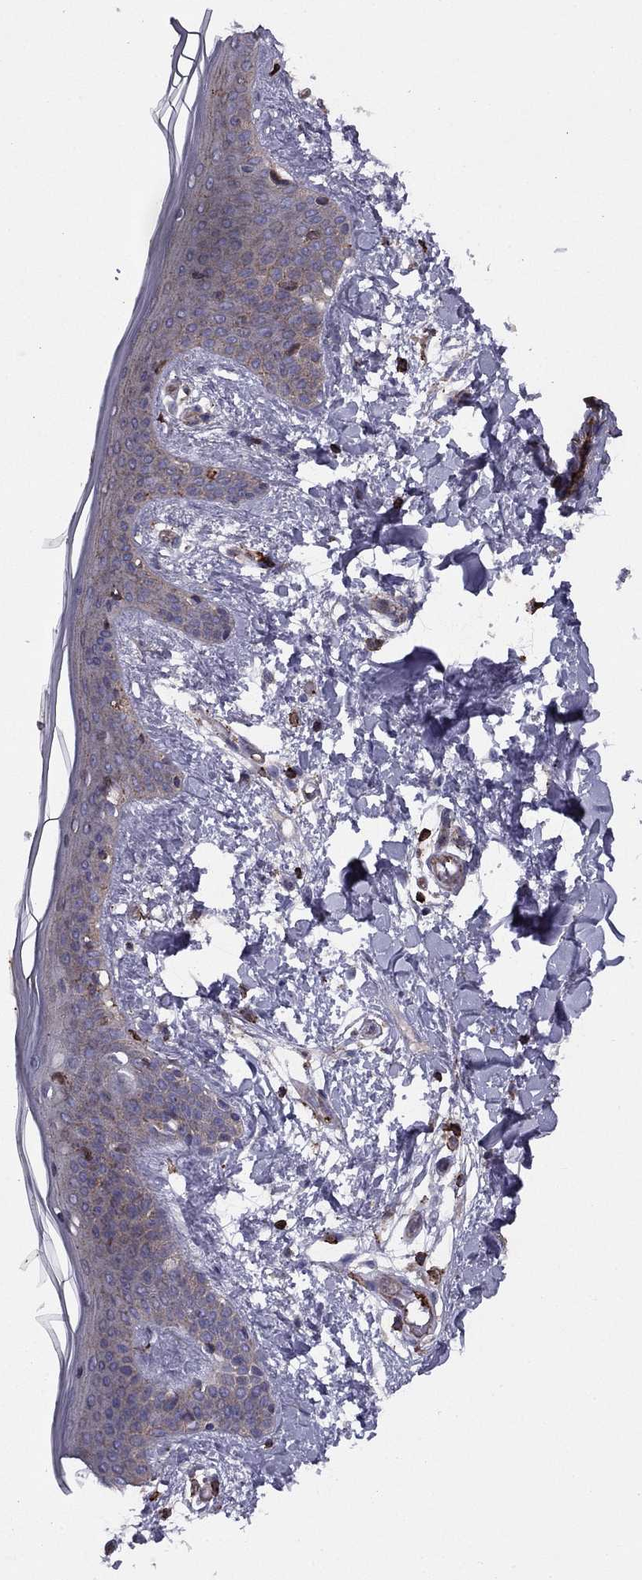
{"staining": {"intensity": "negative", "quantity": "none", "location": "none"}, "tissue": "skin", "cell_type": "Fibroblasts", "image_type": "normal", "snomed": [{"axis": "morphology", "description": "Normal tissue, NOS"}, {"axis": "topography", "description": "Skin"}], "caption": "Immunohistochemistry image of benign human skin stained for a protein (brown), which demonstrates no positivity in fibroblasts.", "gene": "ALG6", "patient": {"sex": "female", "age": 34}}